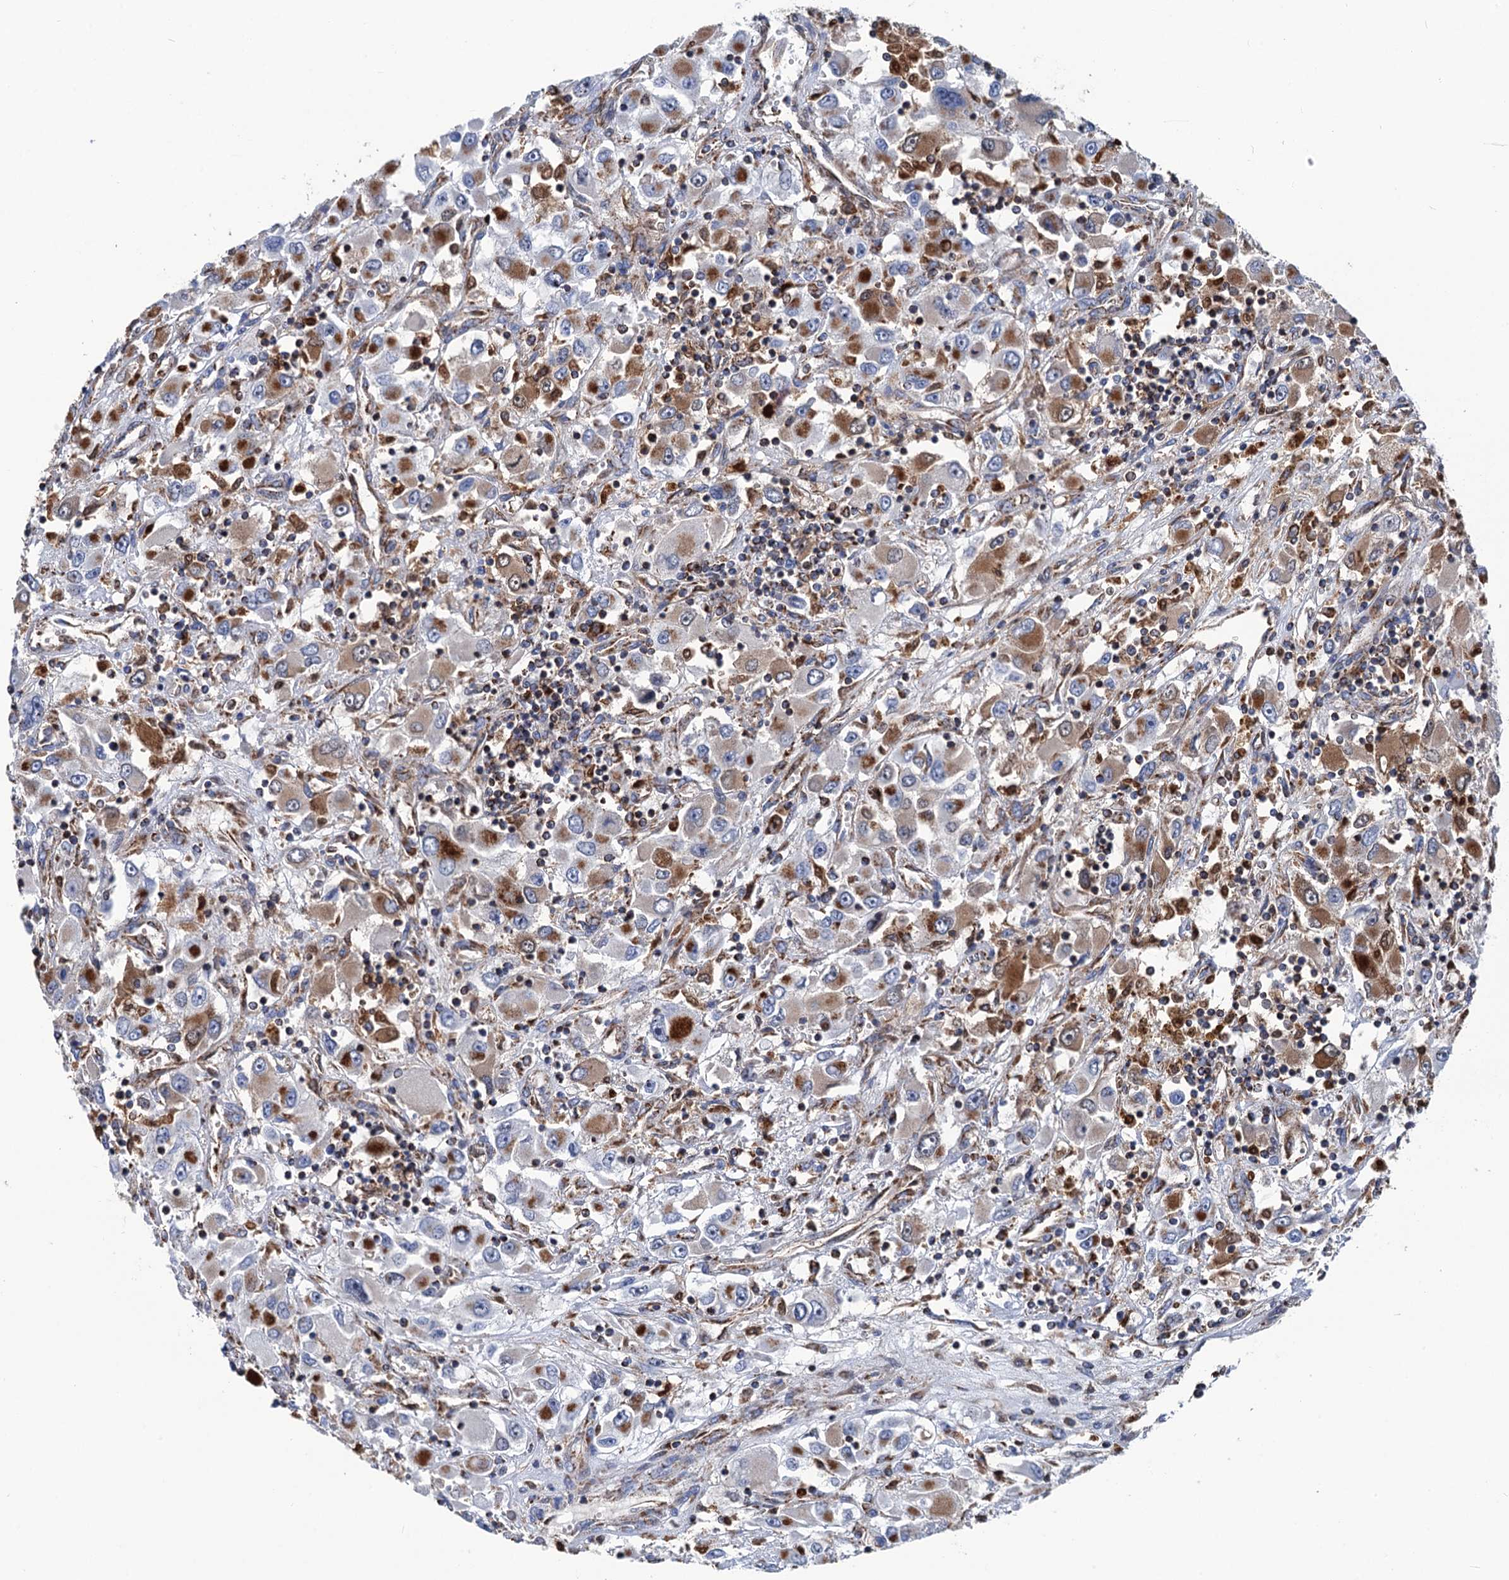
{"staining": {"intensity": "moderate", "quantity": "25%-75%", "location": "cytoplasmic/membranous"}, "tissue": "renal cancer", "cell_type": "Tumor cells", "image_type": "cancer", "snomed": [{"axis": "morphology", "description": "Adenocarcinoma, NOS"}, {"axis": "topography", "description": "Kidney"}], "caption": "Human renal cancer (adenocarcinoma) stained with a protein marker reveals moderate staining in tumor cells.", "gene": "IVD", "patient": {"sex": "female", "age": 52}}